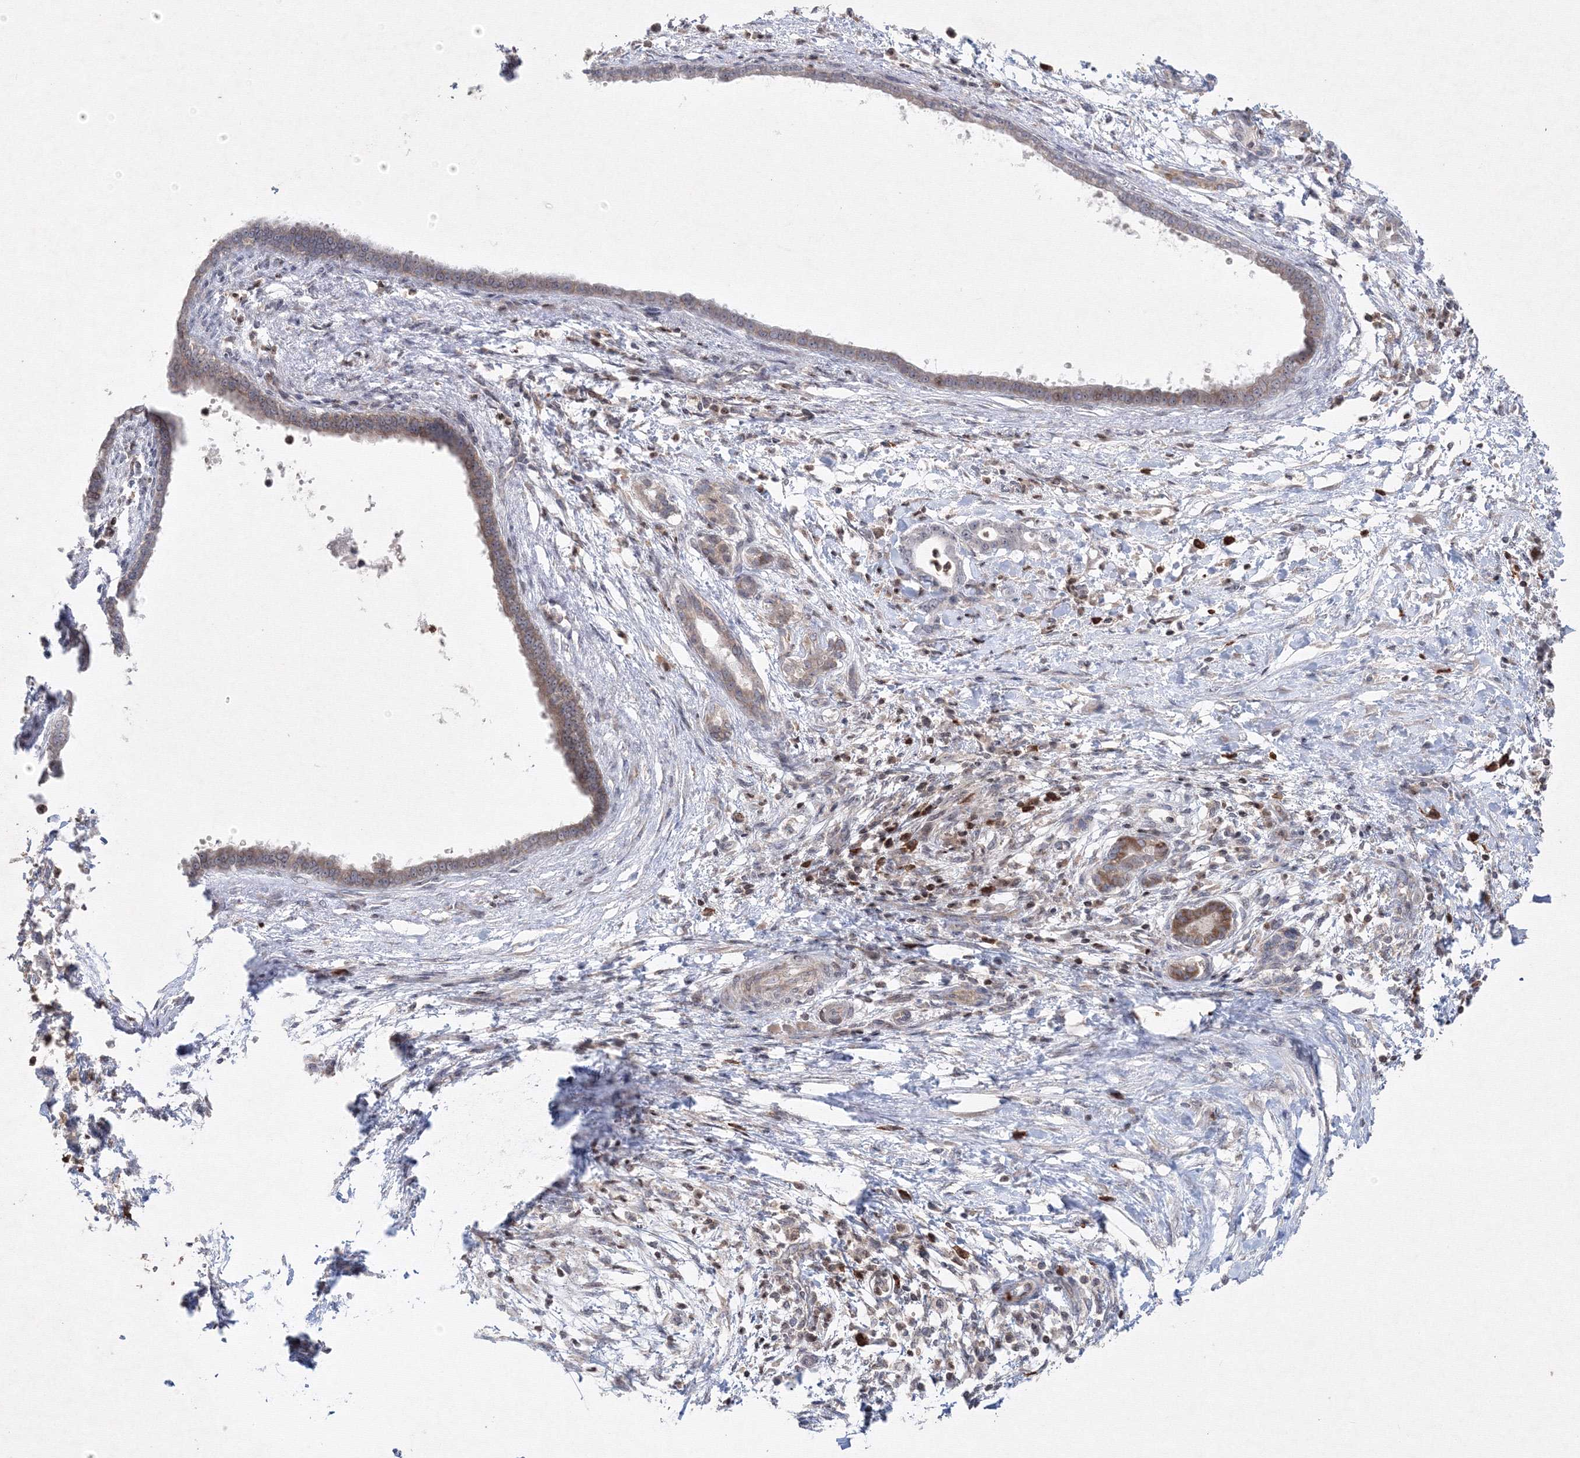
{"staining": {"intensity": "moderate", "quantity": "25%-75%", "location": "cytoplasmic/membranous"}, "tissue": "pancreatic cancer", "cell_type": "Tumor cells", "image_type": "cancer", "snomed": [{"axis": "morphology", "description": "Adenocarcinoma, NOS"}, {"axis": "topography", "description": "Pancreas"}], "caption": "Immunohistochemical staining of pancreatic adenocarcinoma reveals moderate cytoplasmic/membranous protein staining in approximately 25%-75% of tumor cells.", "gene": "MKRN2", "patient": {"sex": "female", "age": 55}}